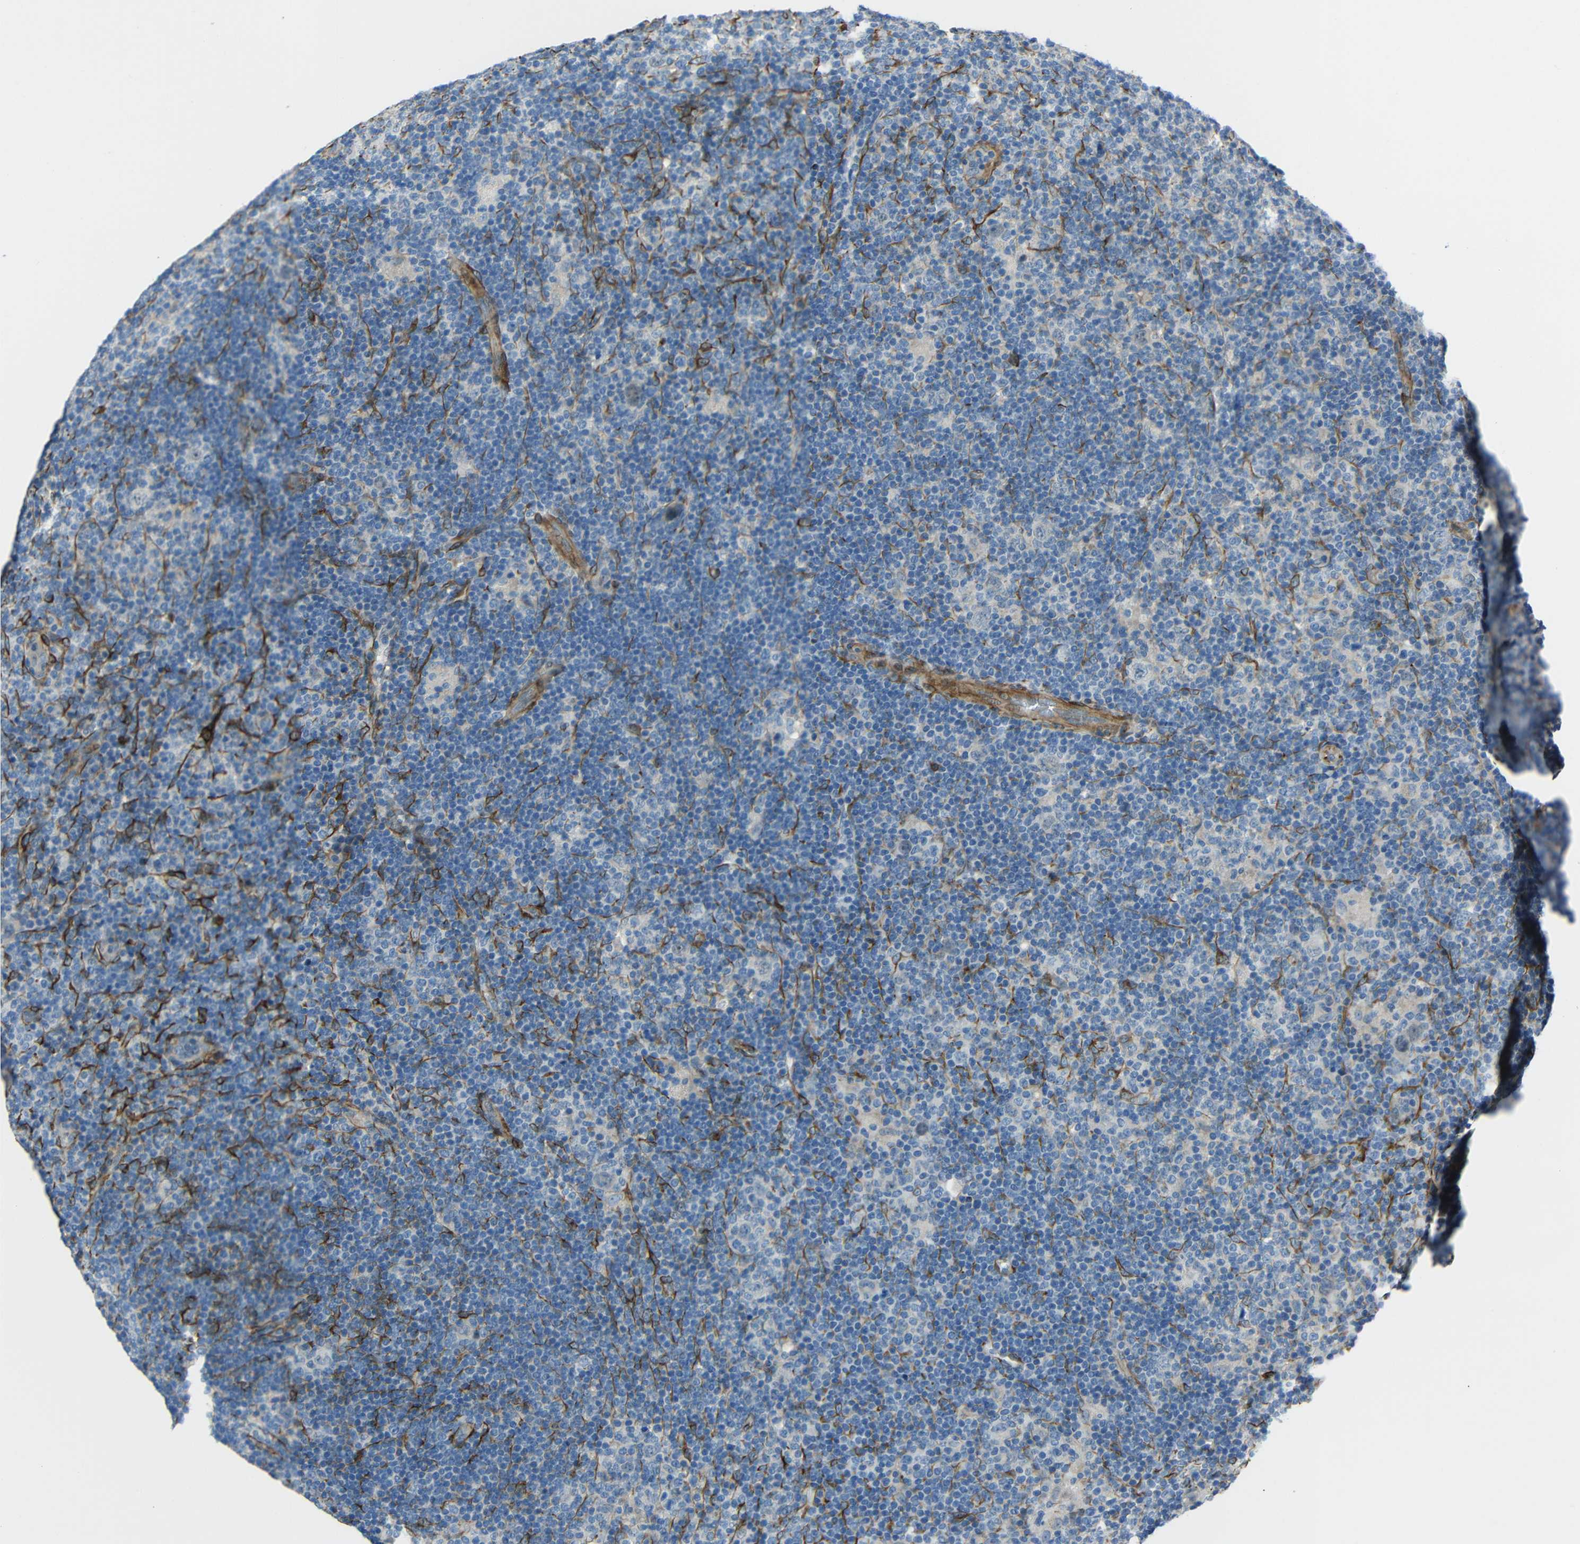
{"staining": {"intensity": "negative", "quantity": "none", "location": "none"}, "tissue": "lymphoma", "cell_type": "Tumor cells", "image_type": "cancer", "snomed": [{"axis": "morphology", "description": "Hodgkin's disease, NOS"}, {"axis": "topography", "description": "Lymph node"}], "caption": "Photomicrograph shows no significant protein positivity in tumor cells of Hodgkin's disease.", "gene": "DCLK1", "patient": {"sex": "female", "age": 57}}